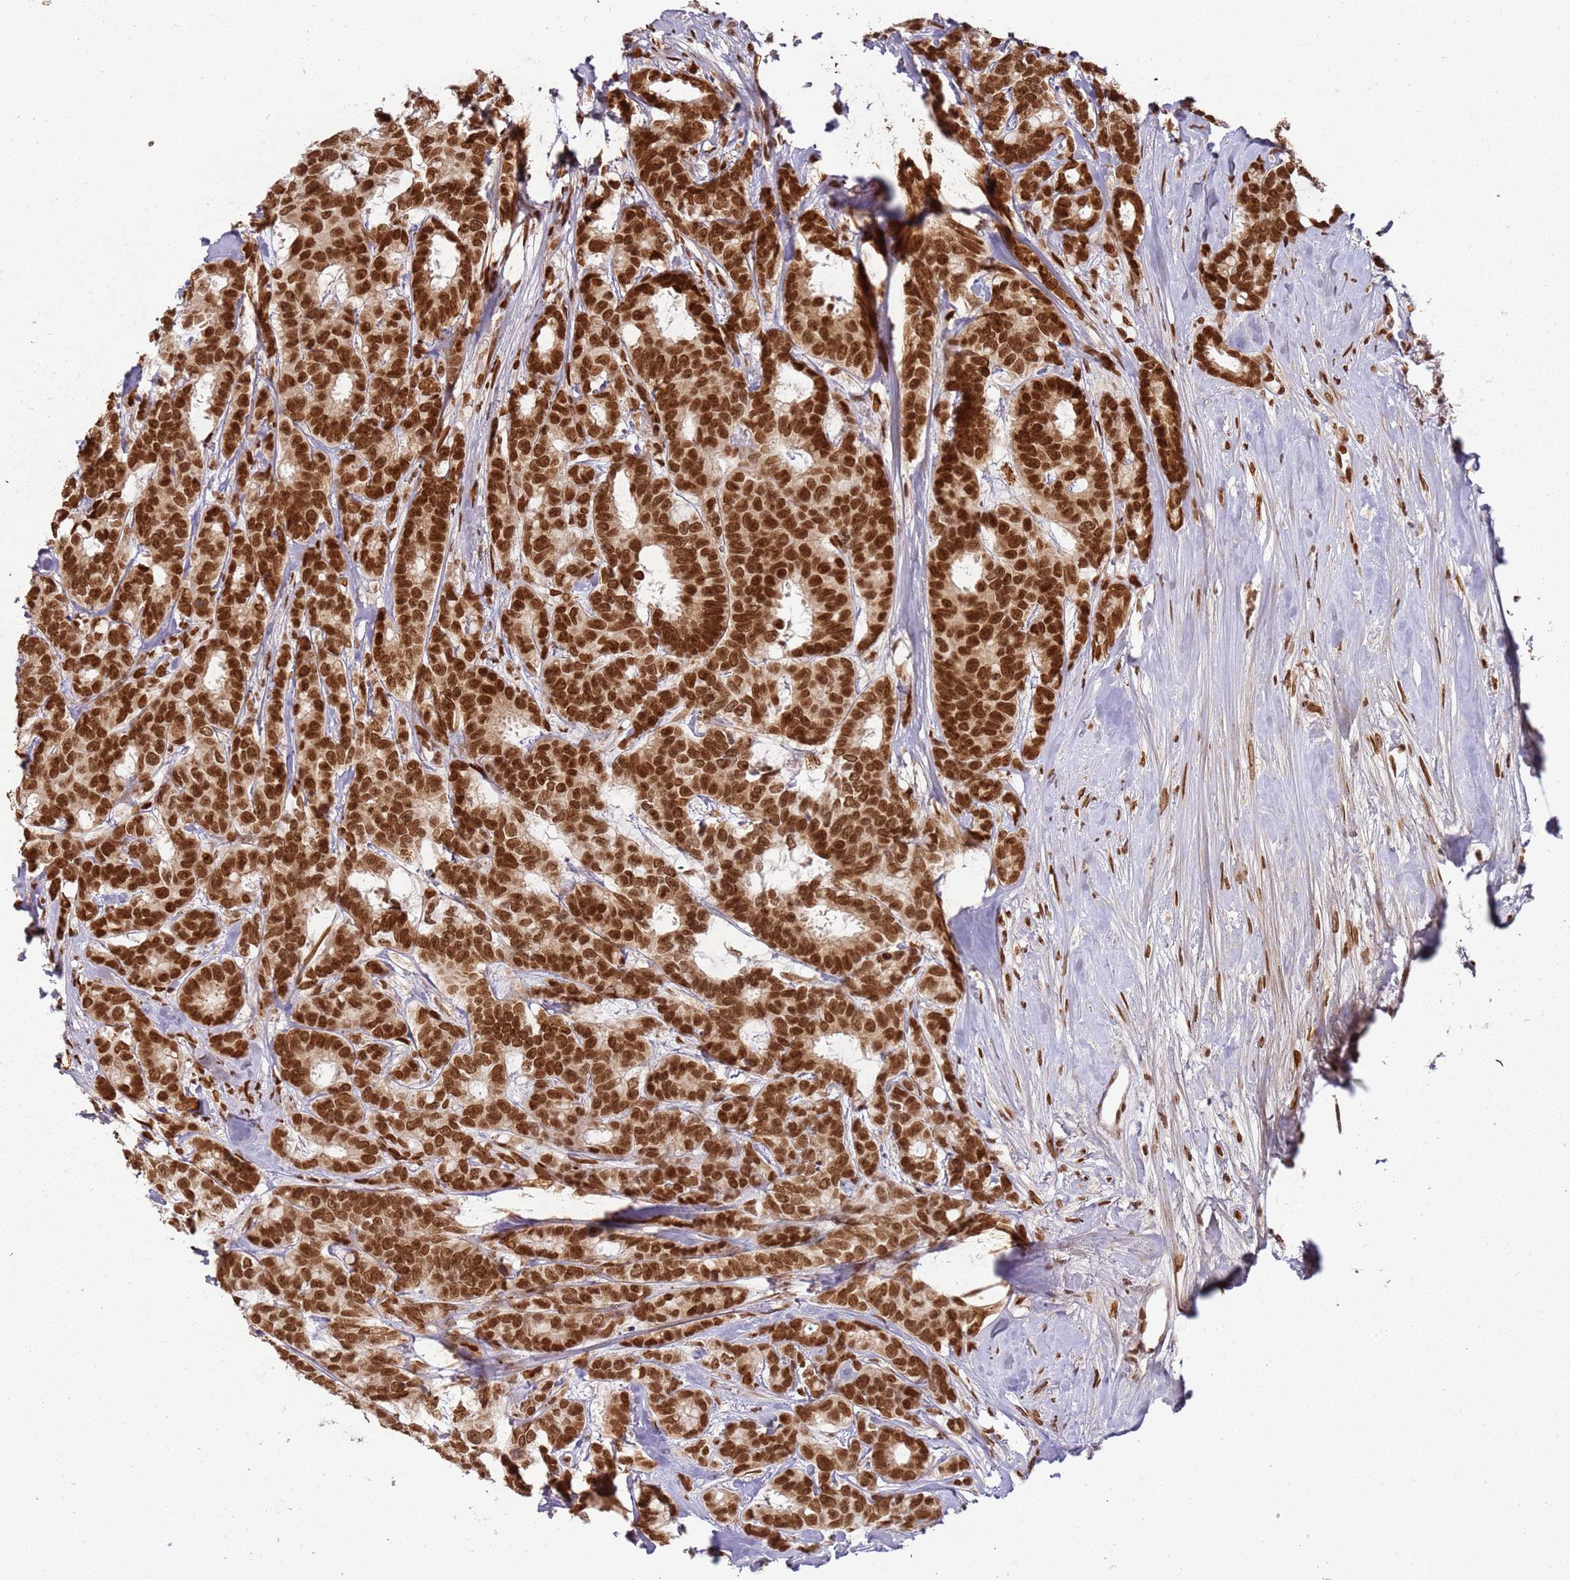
{"staining": {"intensity": "strong", "quantity": ">75%", "location": "nuclear"}, "tissue": "breast cancer", "cell_type": "Tumor cells", "image_type": "cancer", "snomed": [{"axis": "morphology", "description": "Duct carcinoma"}, {"axis": "topography", "description": "Breast"}], "caption": "There is high levels of strong nuclear staining in tumor cells of intraductal carcinoma (breast), as demonstrated by immunohistochemical staining (brown color).", "gene": "TENT4A", "patient": {"sex": "female", "age": 87}}